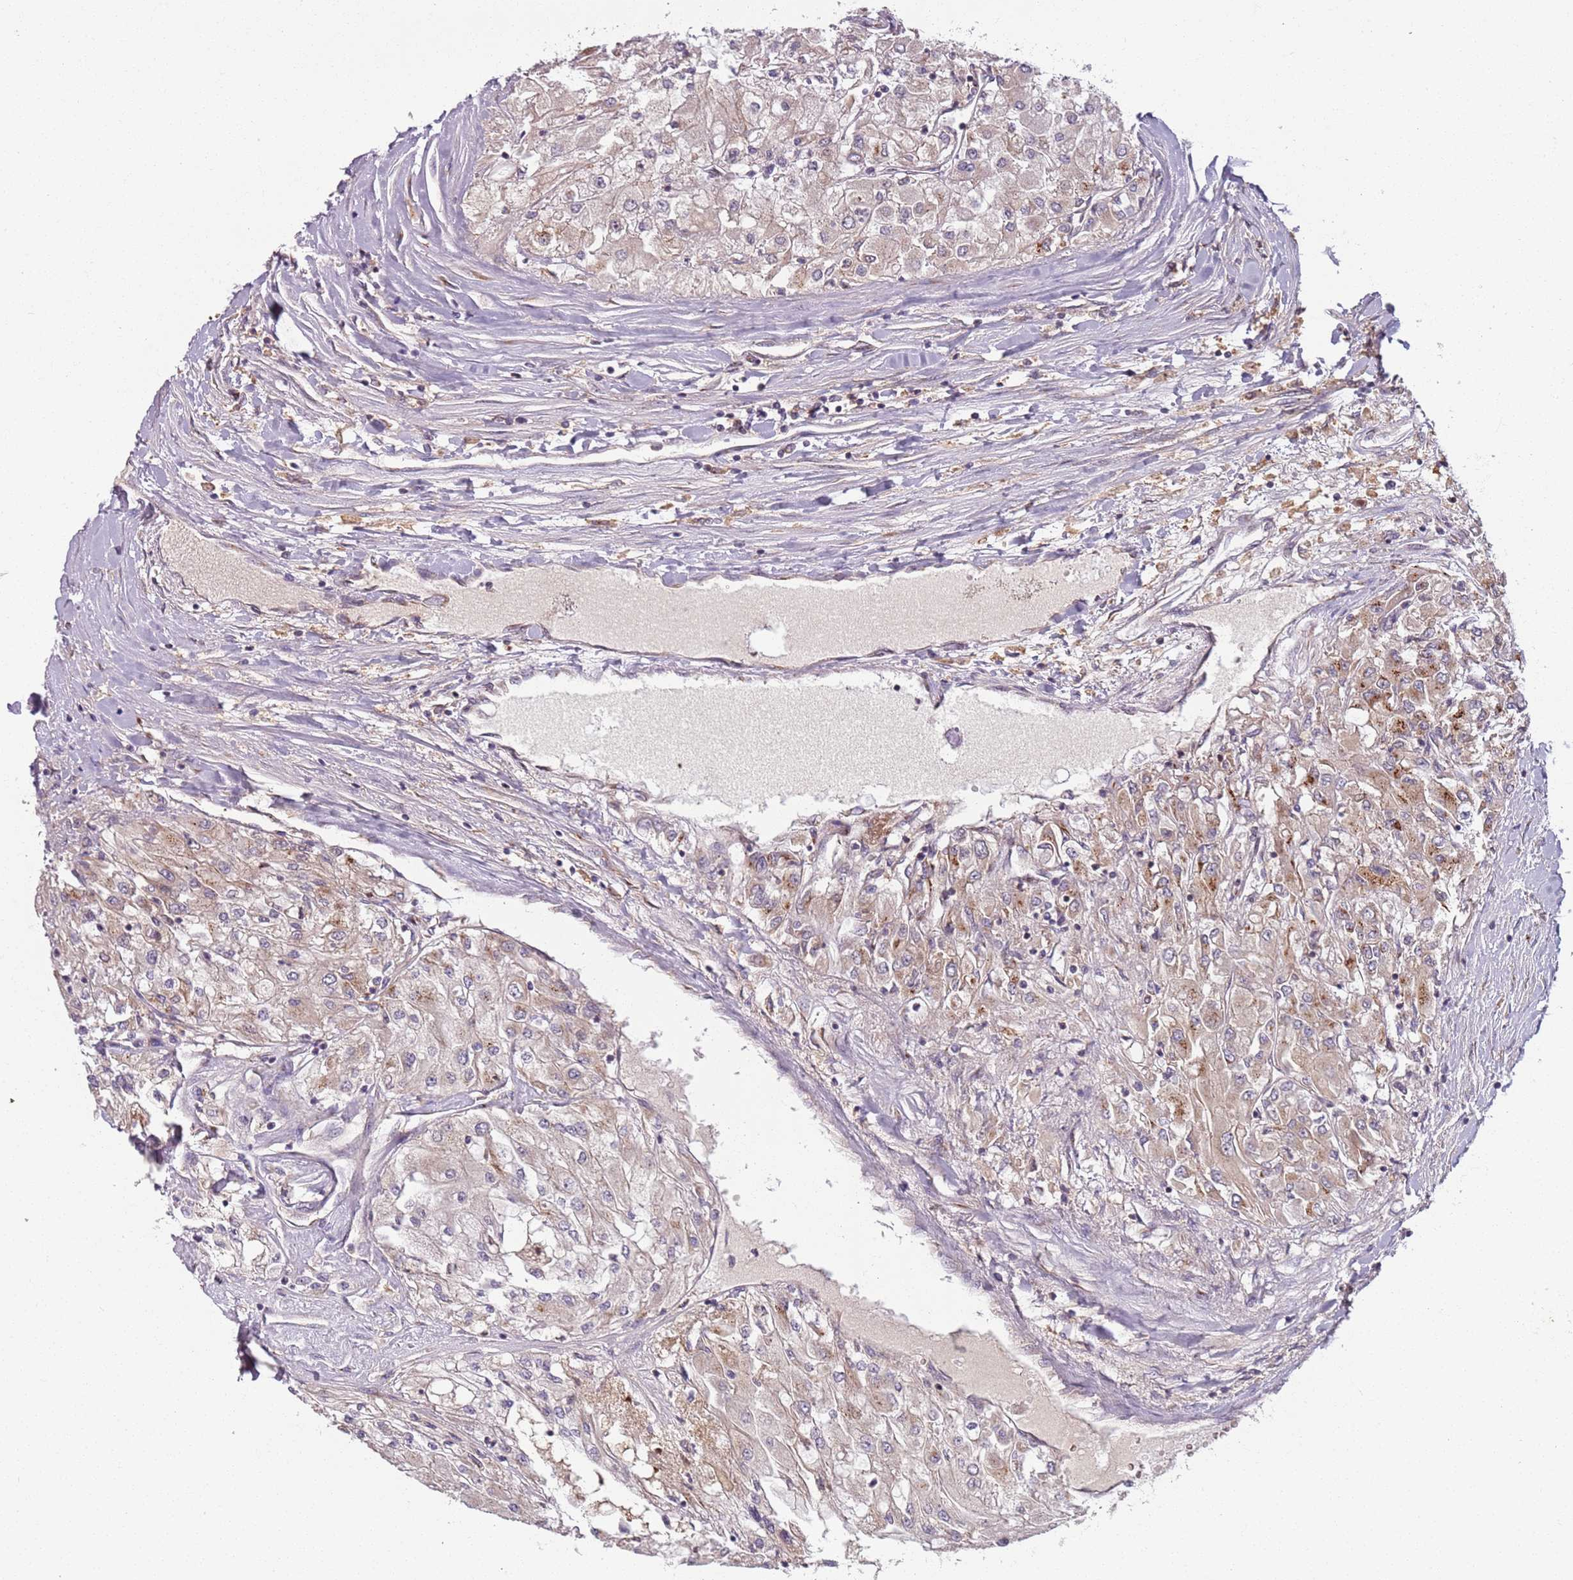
{"staining": {"intensity": "strong", "quantity": "<25%", "location": "cytoplasmic/membranous"}, "tissue": "renal cancer", "cell_type": "Tumor cells", "image_type": "cancer", "snomed": [{"axis": "morphology", "description": "Adenocarcinoma, NOS"}, {"axis": "topography", "description": "Kidney"}], "caption": "About <25% of tumor cells in human renal cancer display strong cytoplasmic/membranous protein expression as visualized by brown immunohistochemical staining.", "gene": "AKTIP", "patient": {"sex": "male", "age": 80}}